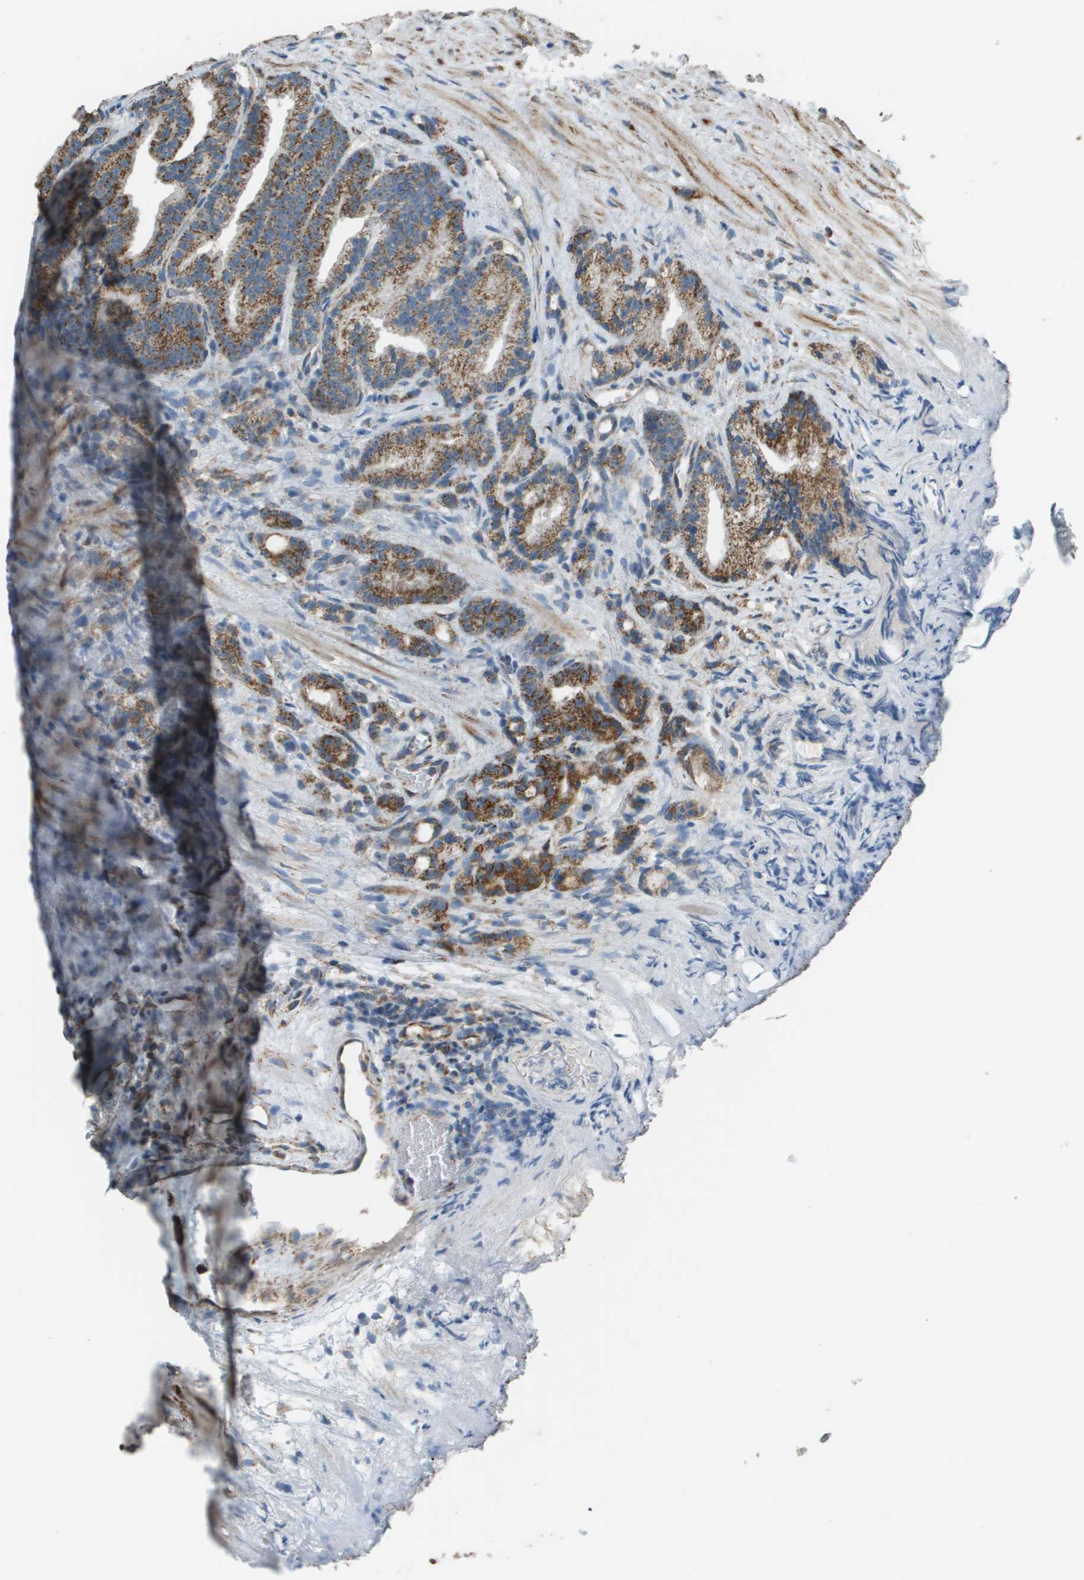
{"staining": {"intensity": "strong", "quantity": ">75%", "location": "cytoplasmic/membranous"}, "tissue": "prostate cancer", "cell_type": "Tumor cells", "image_type": "cancer", "snomed": [{"axis": "morphology", "description": "Adenocarcinoma, Low grade"}, {"axis": "topography", "description": "Prostate"}], "caption": "Prostate cancer stained with DAB (3,3'-diaminobenzidine) IHC reveals high levels of strong cytoplasmic/membranous expression in about >75% of tumor cells.", "gene": "FH", "patient": {"sex": "male", "age": 89}}